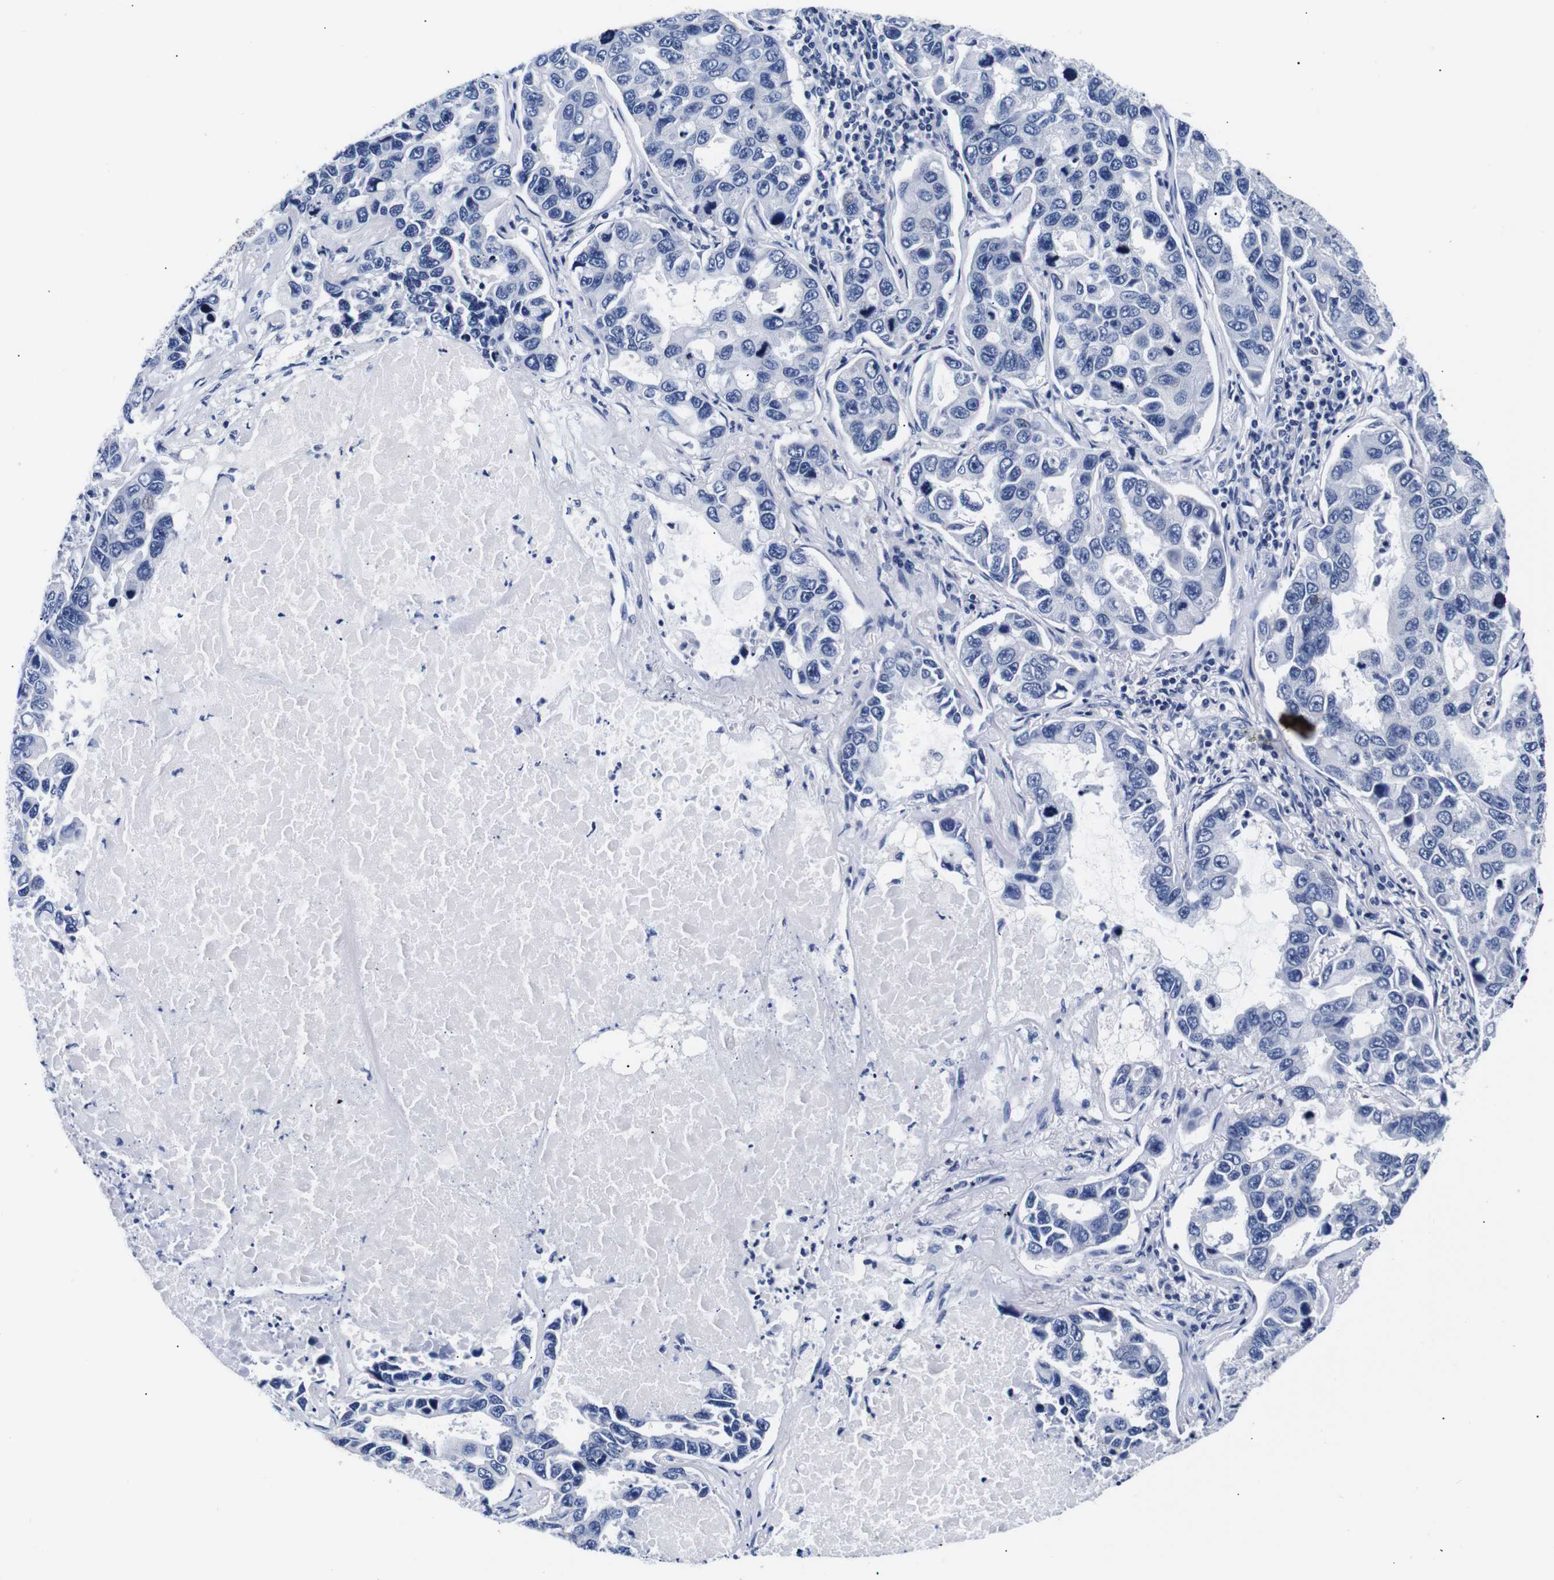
{"staining": {"intensity": "negative", "quantity": "none", "location": "none"}, "tissue": "lung cancer", "cell_type": "Tumor cells", "image_type": "cancer", "snomed": [{"axis": "morphology", "description": "Adenocarcinoma, NOS"}, {"axis": "topography", "description": "Lung"}], "caption": "Tumor cells are negative for brown protein staining in lung cancer (adenocarcinoma).", "gene": "GAP43", "patient": {"sex": "male", "age": 64}}